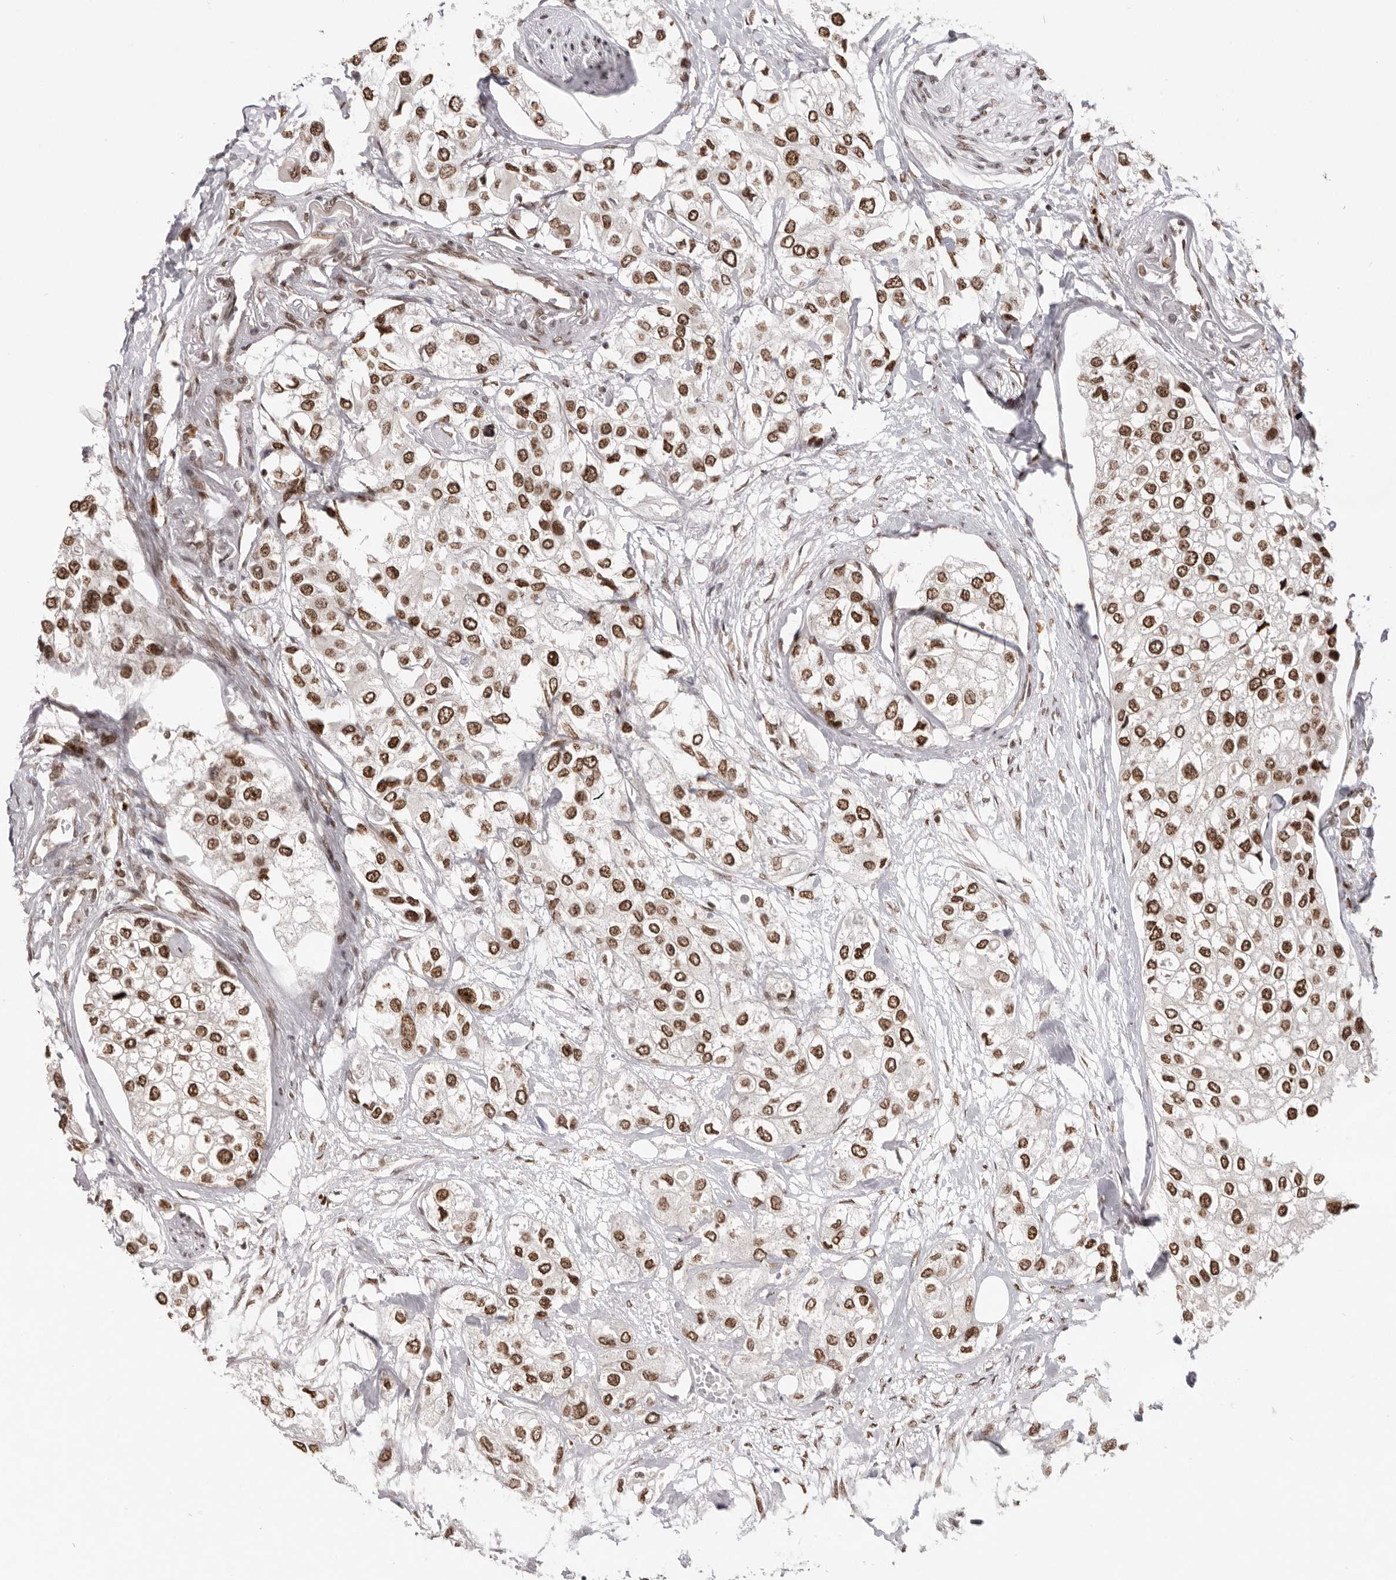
{"staining": {"intensity": "strong", "quantity": ">75%", "location": "nuclear"}, "tissue": "urothelial cancer", "cell_type": "Tumor cells", "image_type": "cancer", "snomed": [{"axis": "morphology", "description": "Urothelial carcinoma, High grade"}, {"axis": "topography", "description": "Urinary bladder"}], "caption": "This is an image of immunohistochemistry staining of urothelial carcinoma (high-grade), which shows strong expression in the nuclear of tumor cells.", "gene": "CHTOP", "patient": {"sex": "male", "age": 64}}